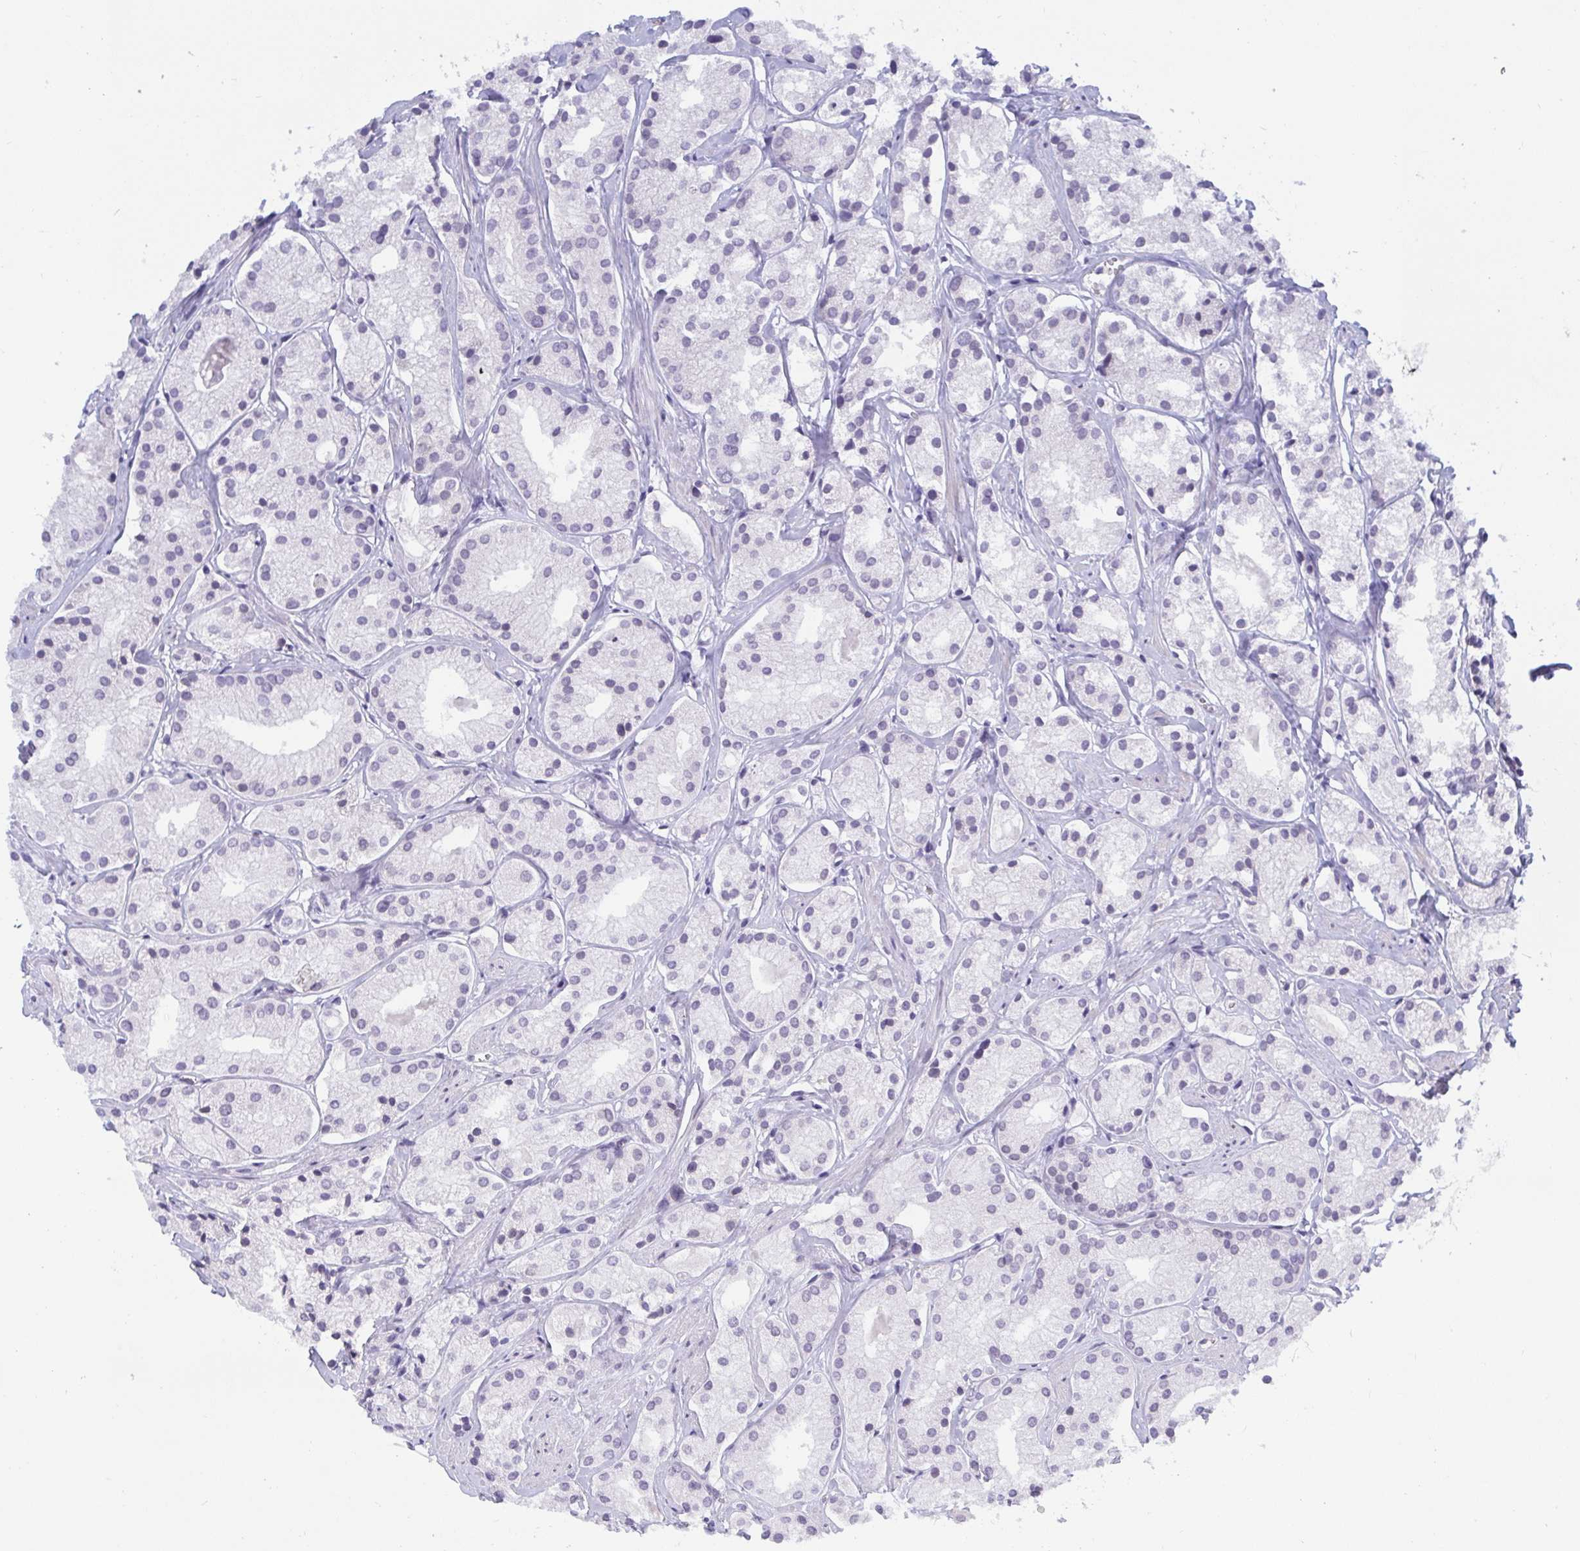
{"staining": {"intensity": "weak", "quantity": "<25%", "location": "nuclear"}, "tissue": "prostate cancer", "cell_type": "Tumor cells", "image_type": "cancer", "snomed": [{"axis": "morphology", "description": "Adenocarcinoma, Low grade"}, {"axis": "topography", "description": "Prostate"}], "caption": "This is an IHC micrograph of human low-grade adenocarcinoma (prostate). There is no staining in tumor cells.", "gene": "BMAL2", "patient": {"sex": "male", "age": 69}}